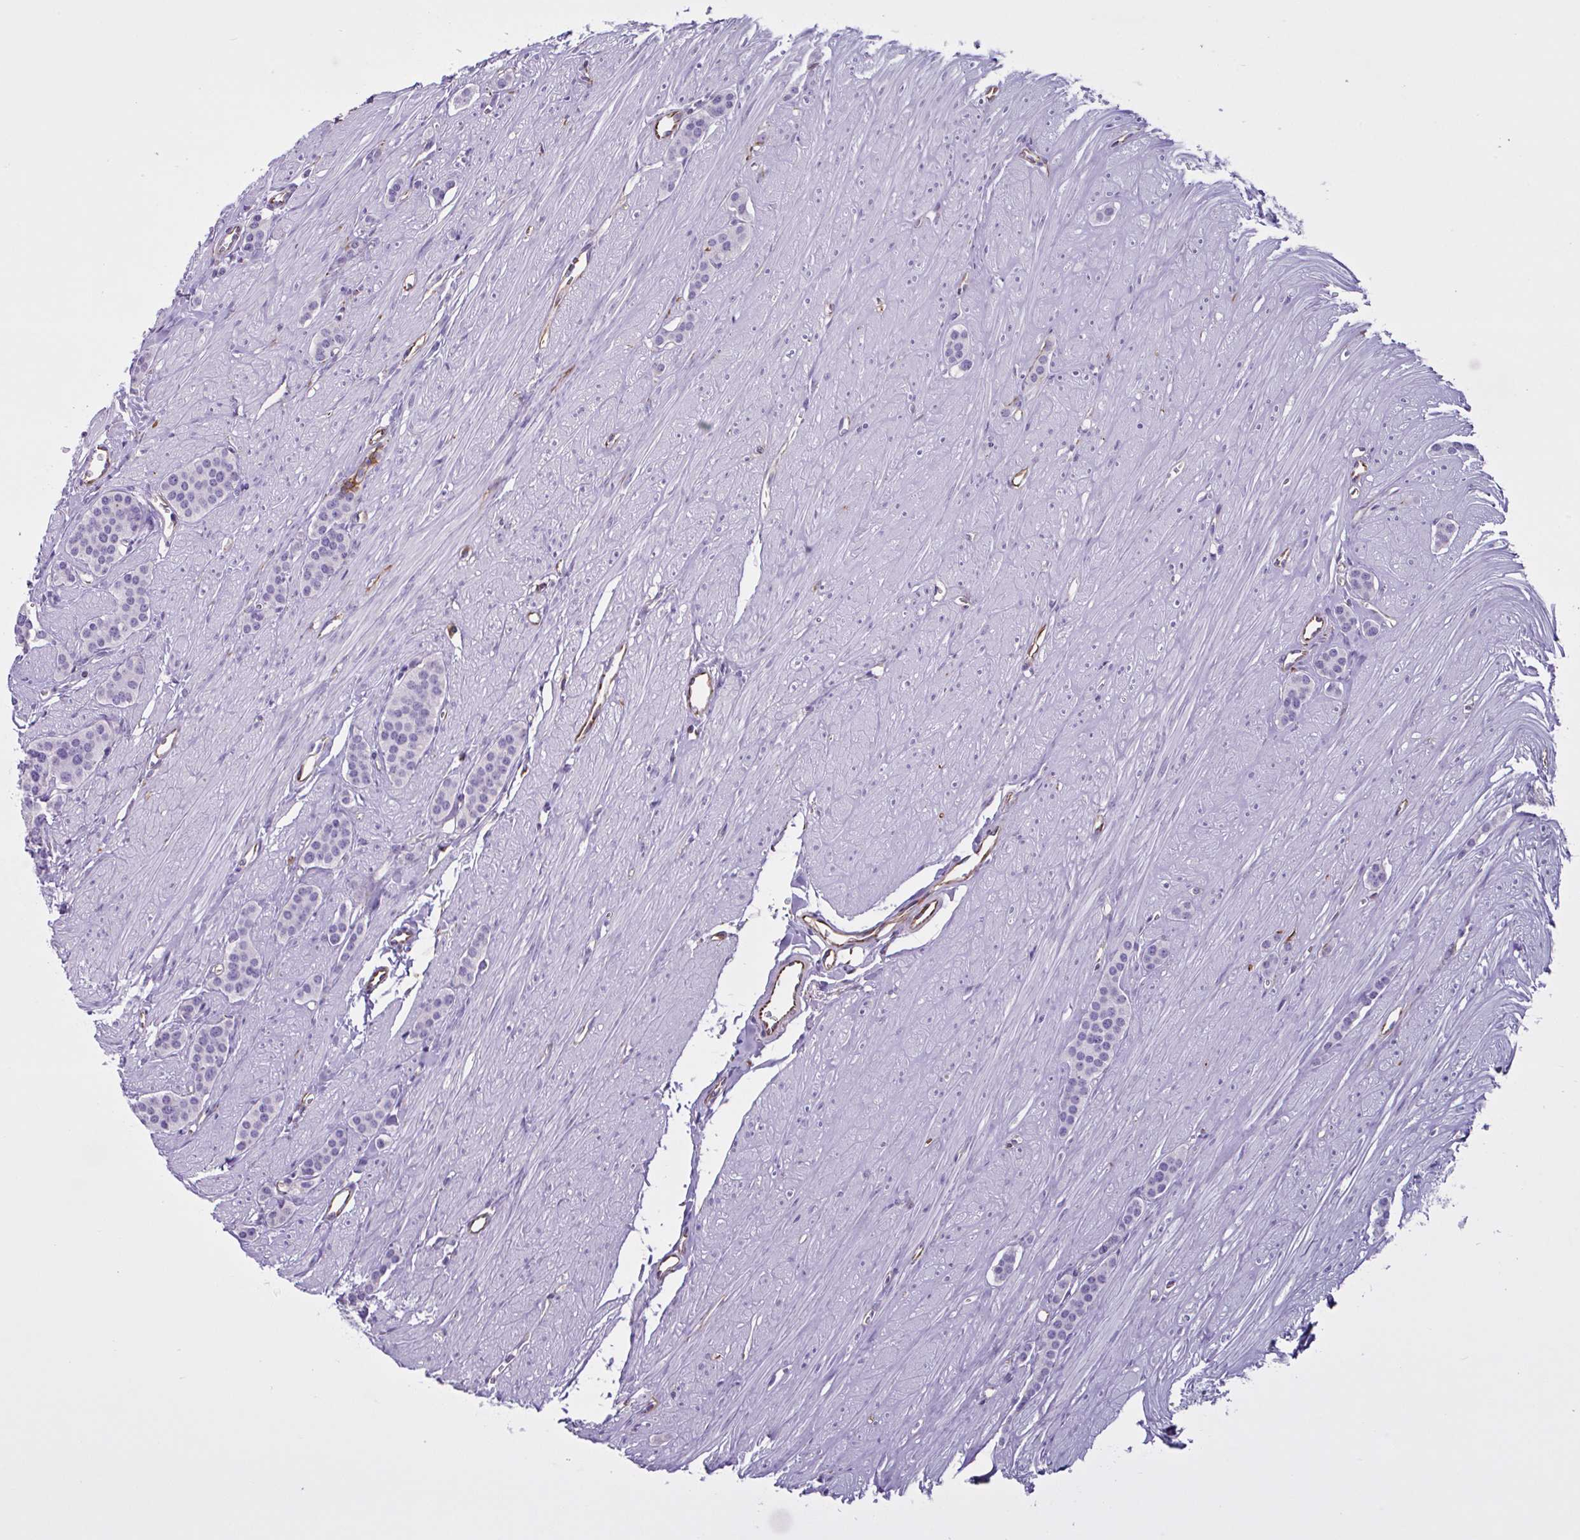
{"staining": {"intensity": "negative", "quantity": "none", "location": "none"}, "tissue": "carcinoid", "cell_type": "Tumor cells", "image_type": "cancer", "snomed": [{"axis": "morphology", "description": "Carcinoid, malignant, NOS"}, {"axis": "topography", "description": "Small intestine"}], "caption": "Tumor cells show no significant protein expression in malignant carcinoid.", "gene": "TMEM86B", "patient": {"sex": "male", "age": 60}}